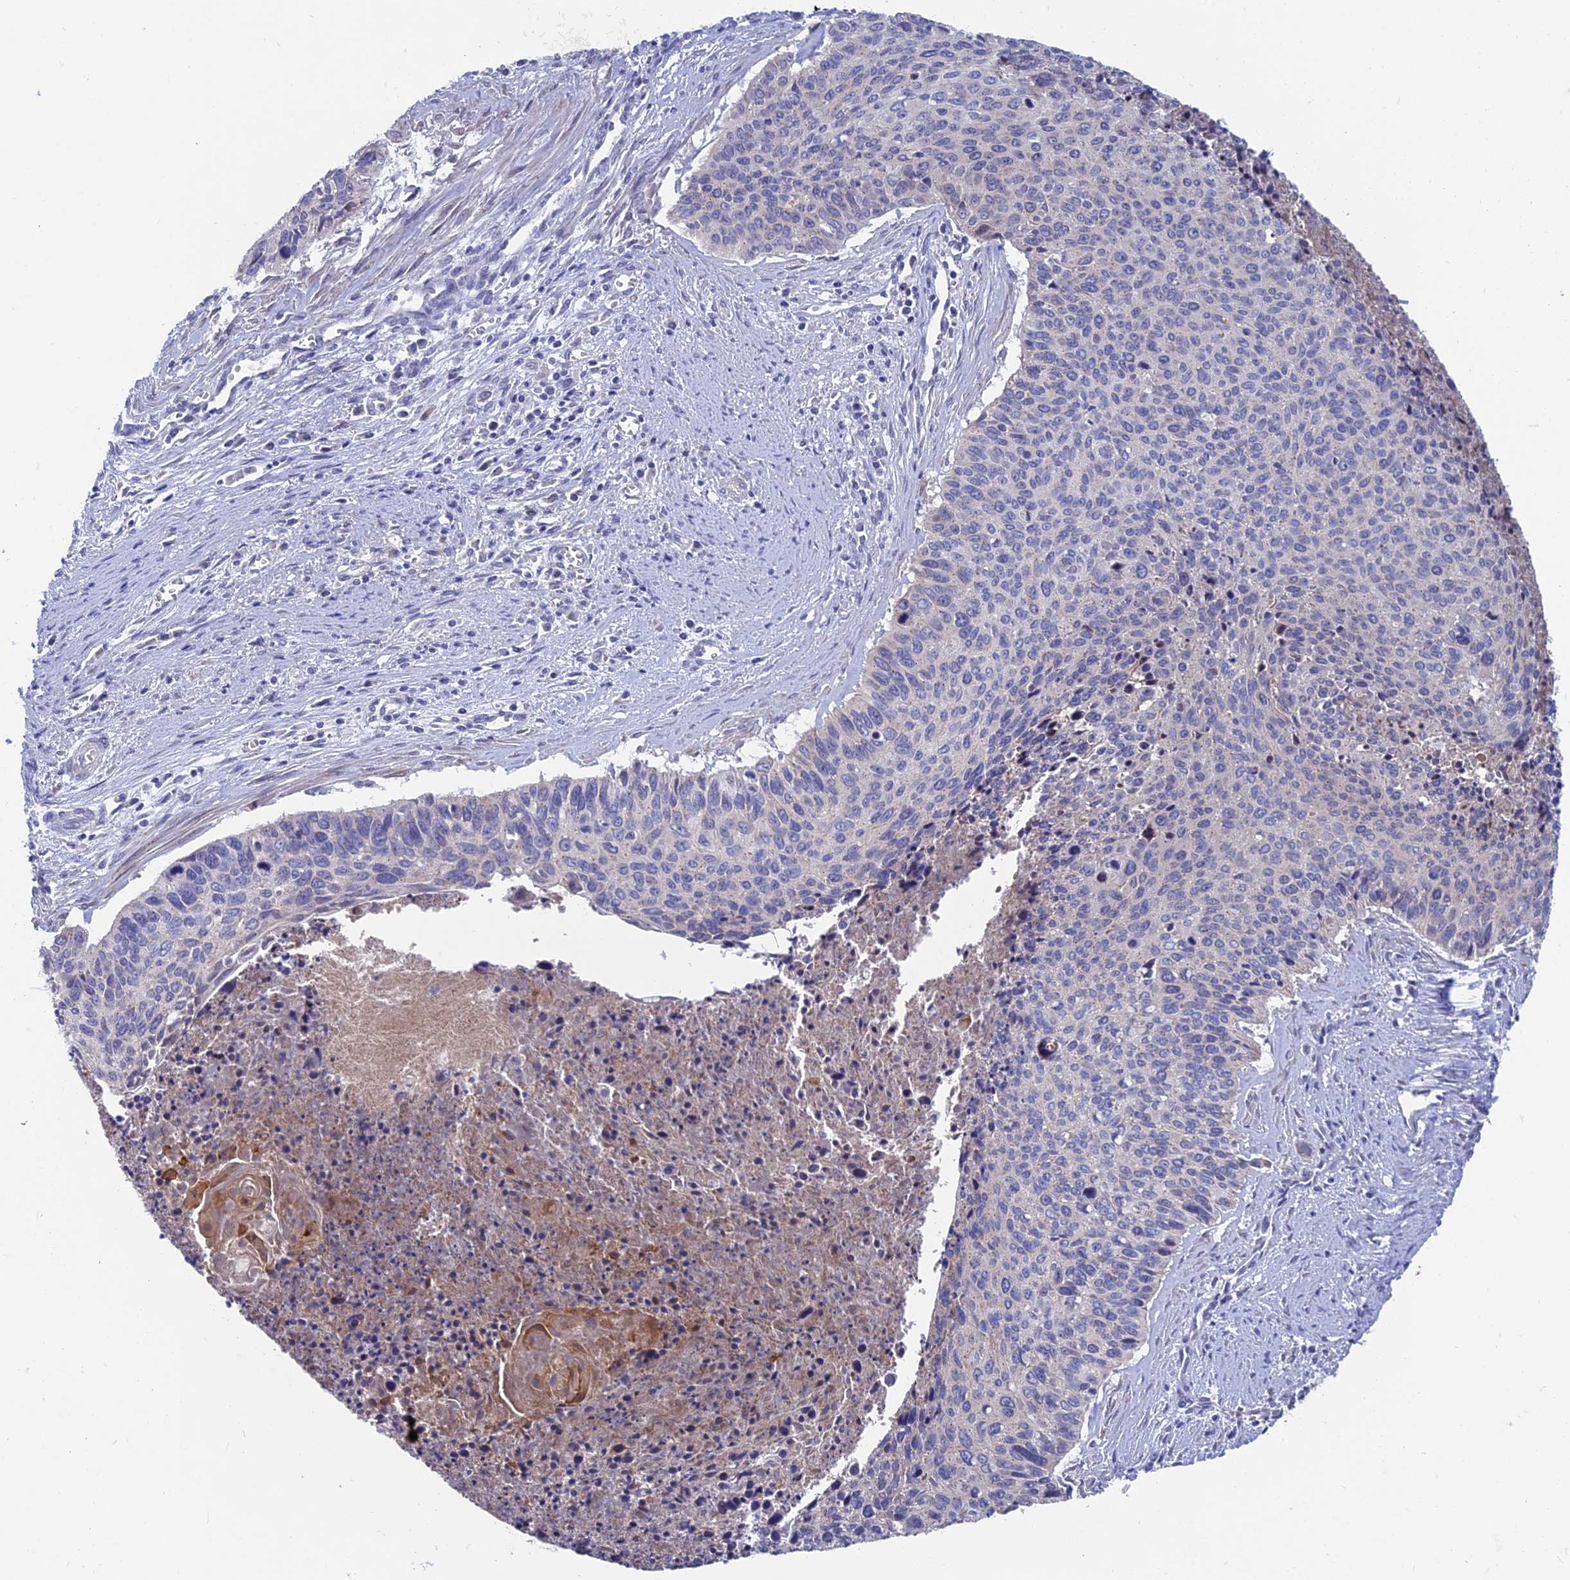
{"staining": {"intensity": "weak", "quantity": "<25%", "location": "cytoplasmic/membranous"}, "tissue": "cervical cancer", "cell_type": "Tumor cells", "image_type": "cancer", "snomed": [{"axis": "morphology", "description": "Squamous cell carcinoma, NOS"}, {"axis": "topography", "description": "Cervix"}], "caption": "This image is of squamous cell carcinoma (cervical) stained with immunohistochemistry (IHC) to label a protein in brown with the nuclei are counter-stained blue. There is no positivity in tumor cells. The staining is performed using DAB brown chromogen with nuclei counter-stained in using hematoxylin.", "gene": "AK4", "patient": {"sex": "female", "age": 55}}